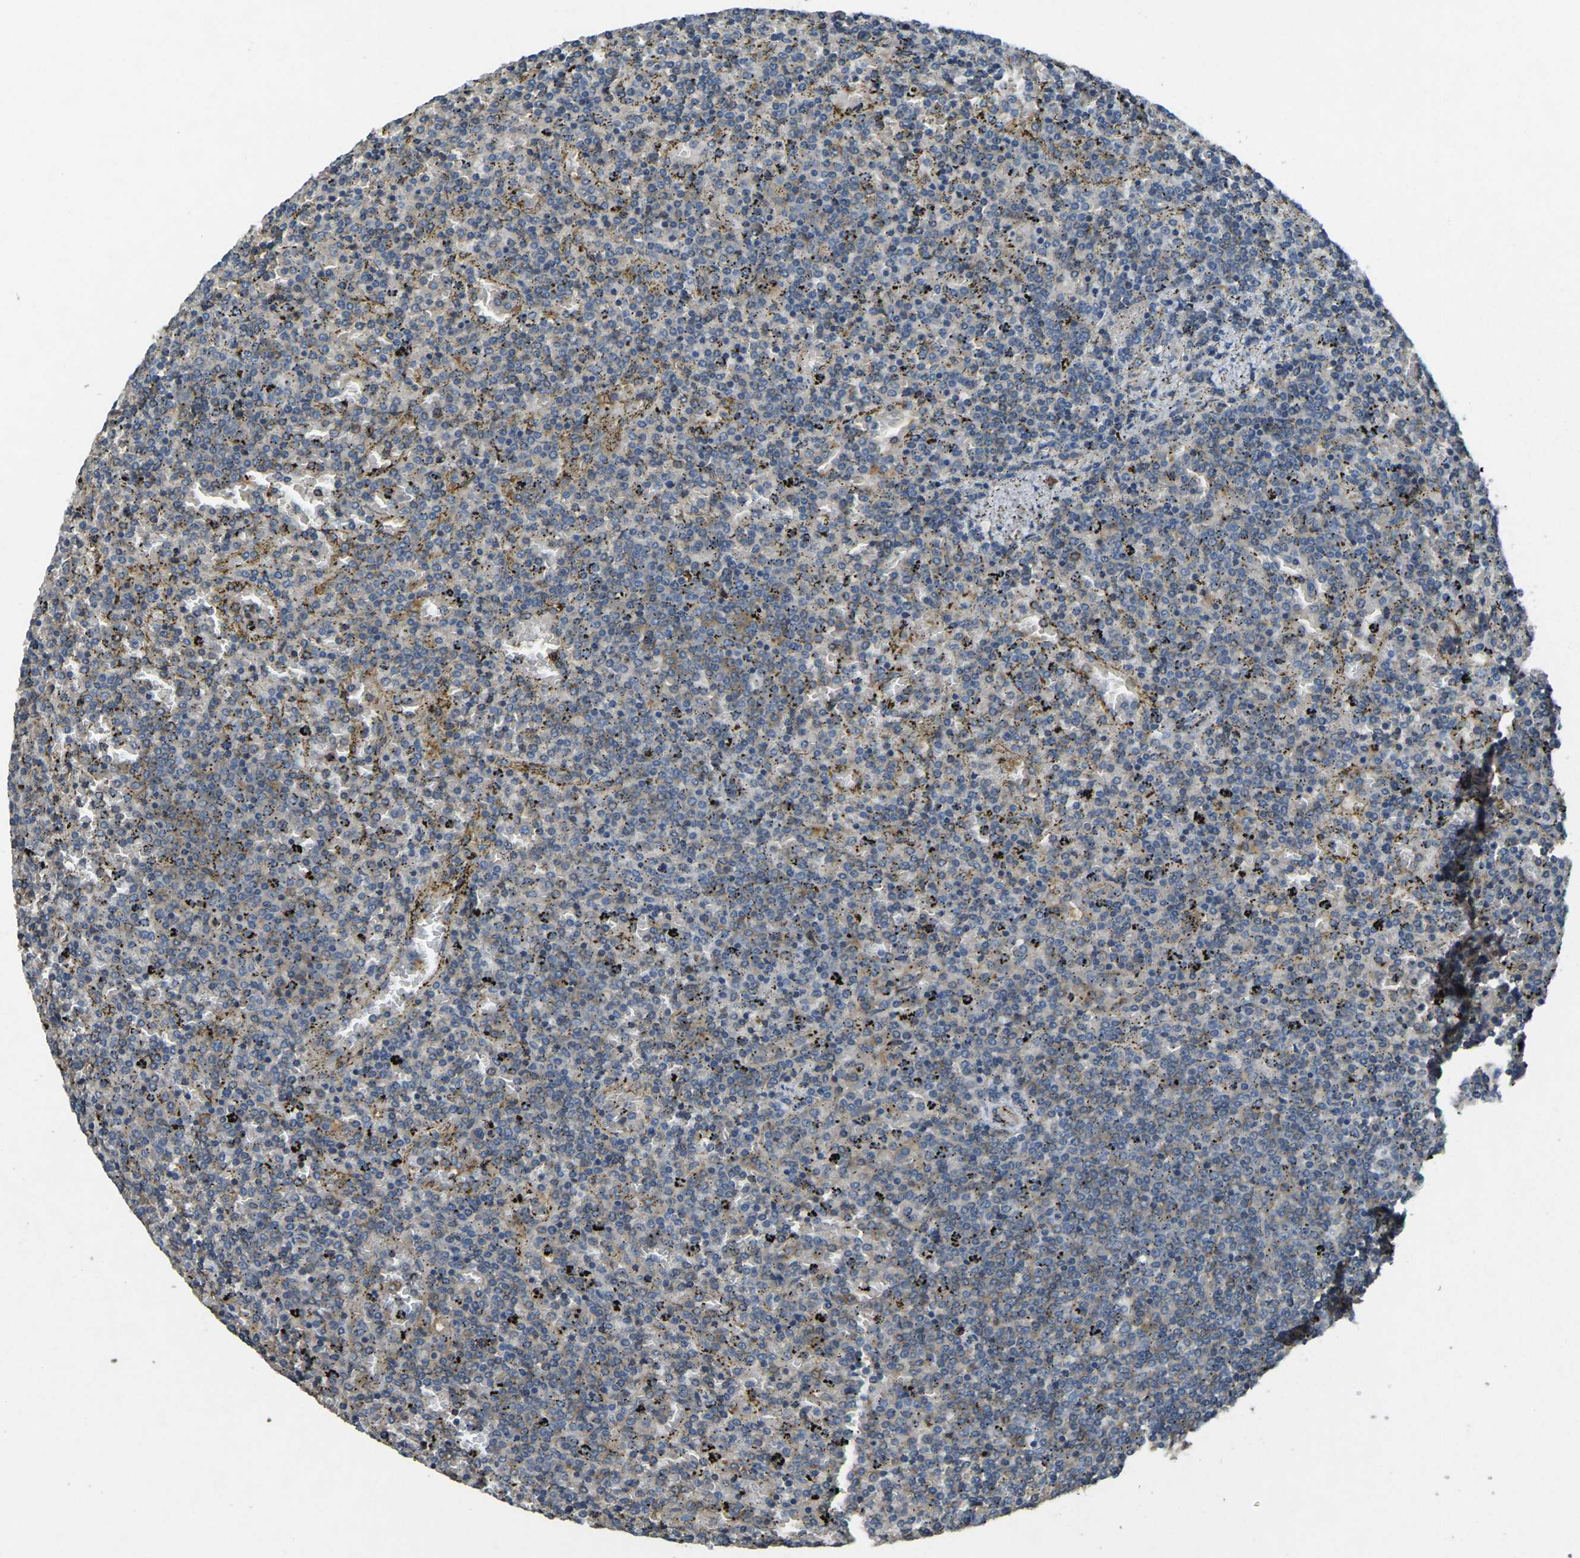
{"staining": {"intensity": "moderate", "quantity": "25%-75%", "location": "cytoplasmic/membranous"}, "tissue": "lymphoma", "cell_type": "Tumor cells", "image_type": "cancer", "snomed": [{"axis": "morphology", "description": "Malignant lymphoma, non-Hodgkin's type, Low grade"}, {"axis": "topography", "description": "Spleen"}], "caption": "Immunohistochemistry (IHC) staining of low-grade malignant lymphoma, non-Hodgkin's type, which exhibits medium levels of moderate cytoplasmic/membranous staining in about 25%-75% of tumor cells indicating moderate cytoplasmic/membranous protein expression. The staining was performed using DAB (brown) for protein detection and nuclei were counterstained in hematoxylin (blue).", "gene": "AIMP1", "patient": {"sex": "female", "age": 77}}